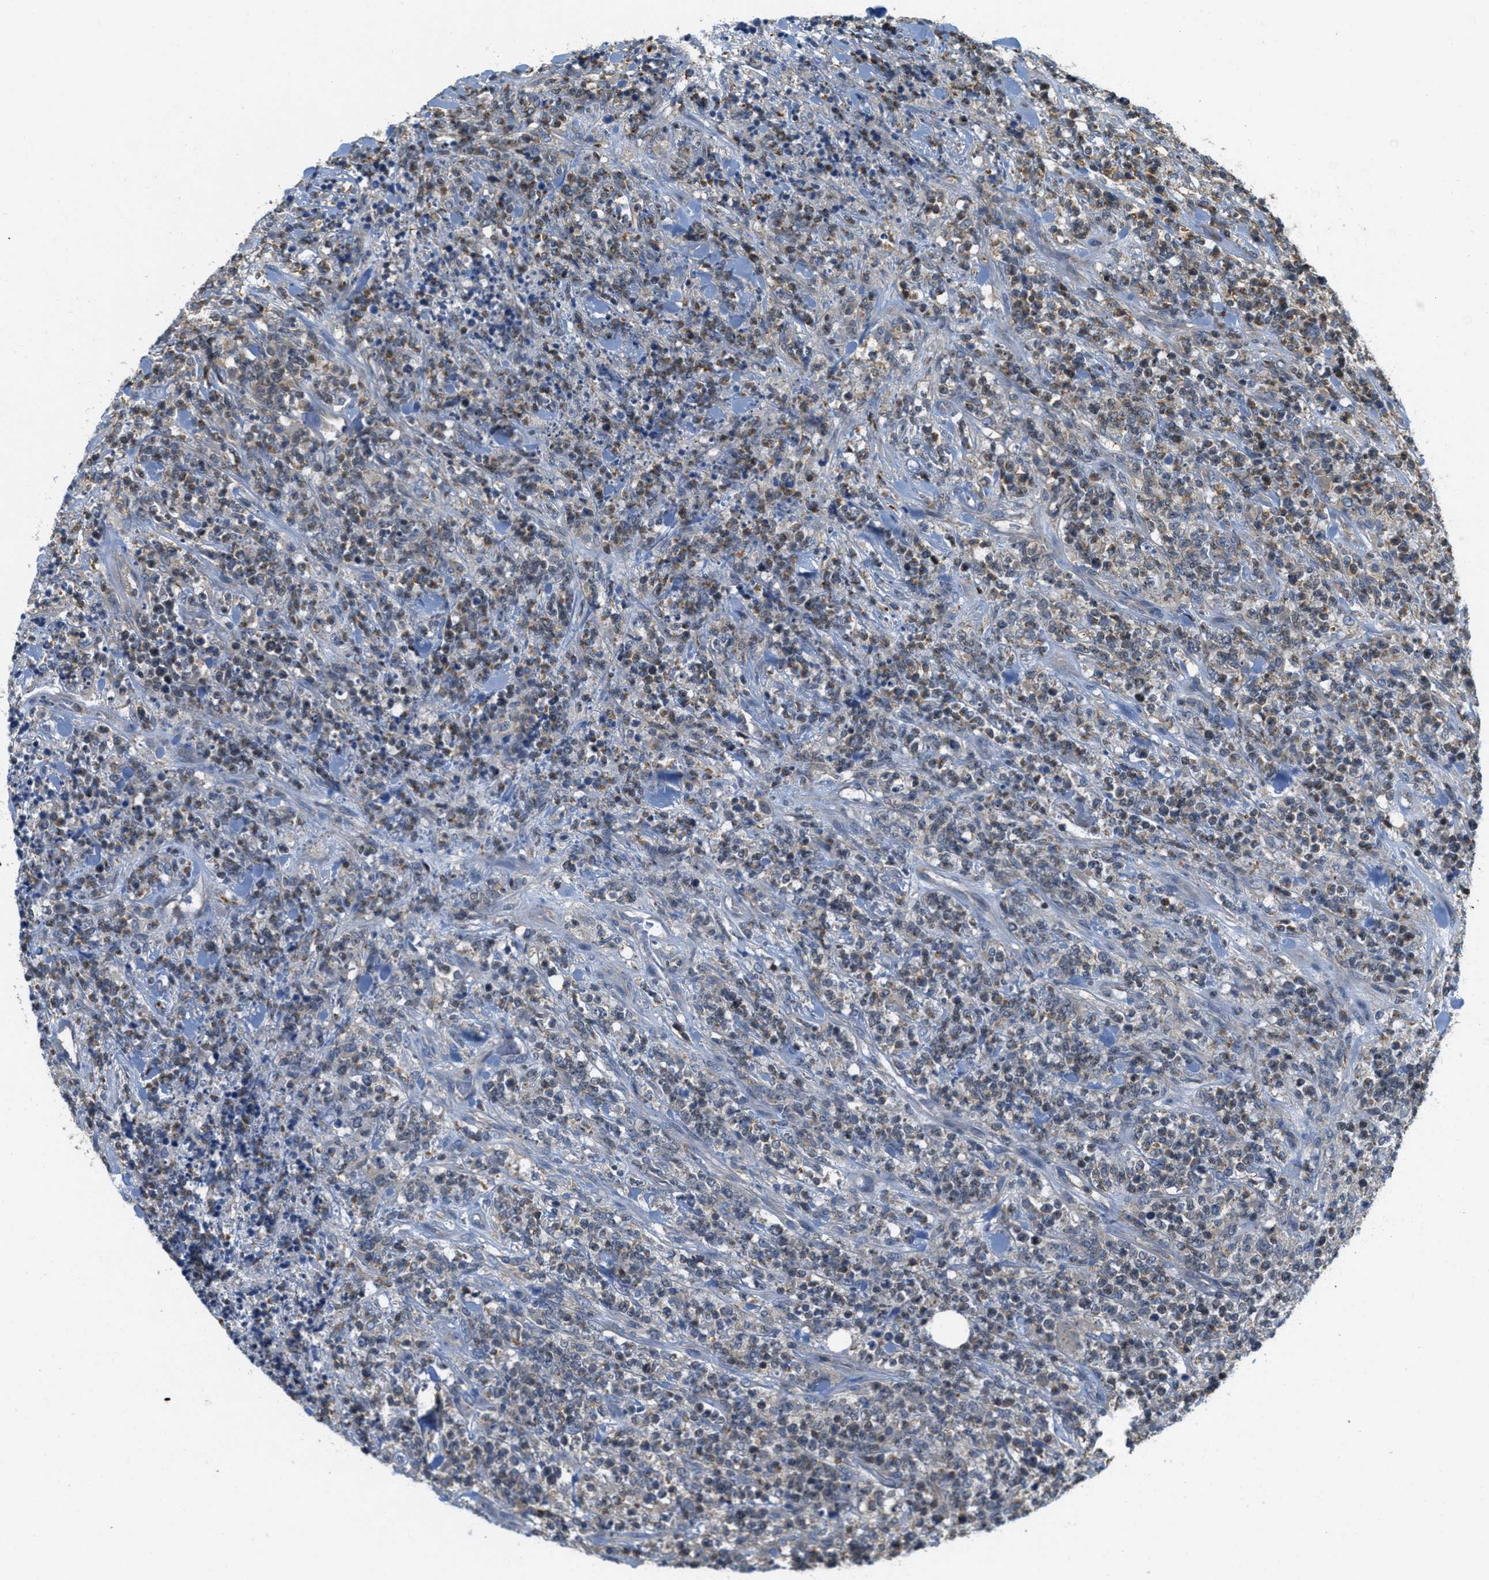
{"staining": {"intensity": "weak", "quantity": "<25%", "location": "cytoplasmic/membranous"}, "tissue": "lymphoma", "cell_type": "Tumor cells", "image_type": "cancer", "snomed": [{"axis": "morphology", "description": "Malignant lymphoma, non-Hodgkin's type, High grade"}, {"axis": "topography", "description": "Soft tissue"}], "caption": "Human lymphoma stained for a protein using IHC displays no positivity in tumor cells.", "gene": "GRIK2", "patient": {"sex": "male", "age": 18}}